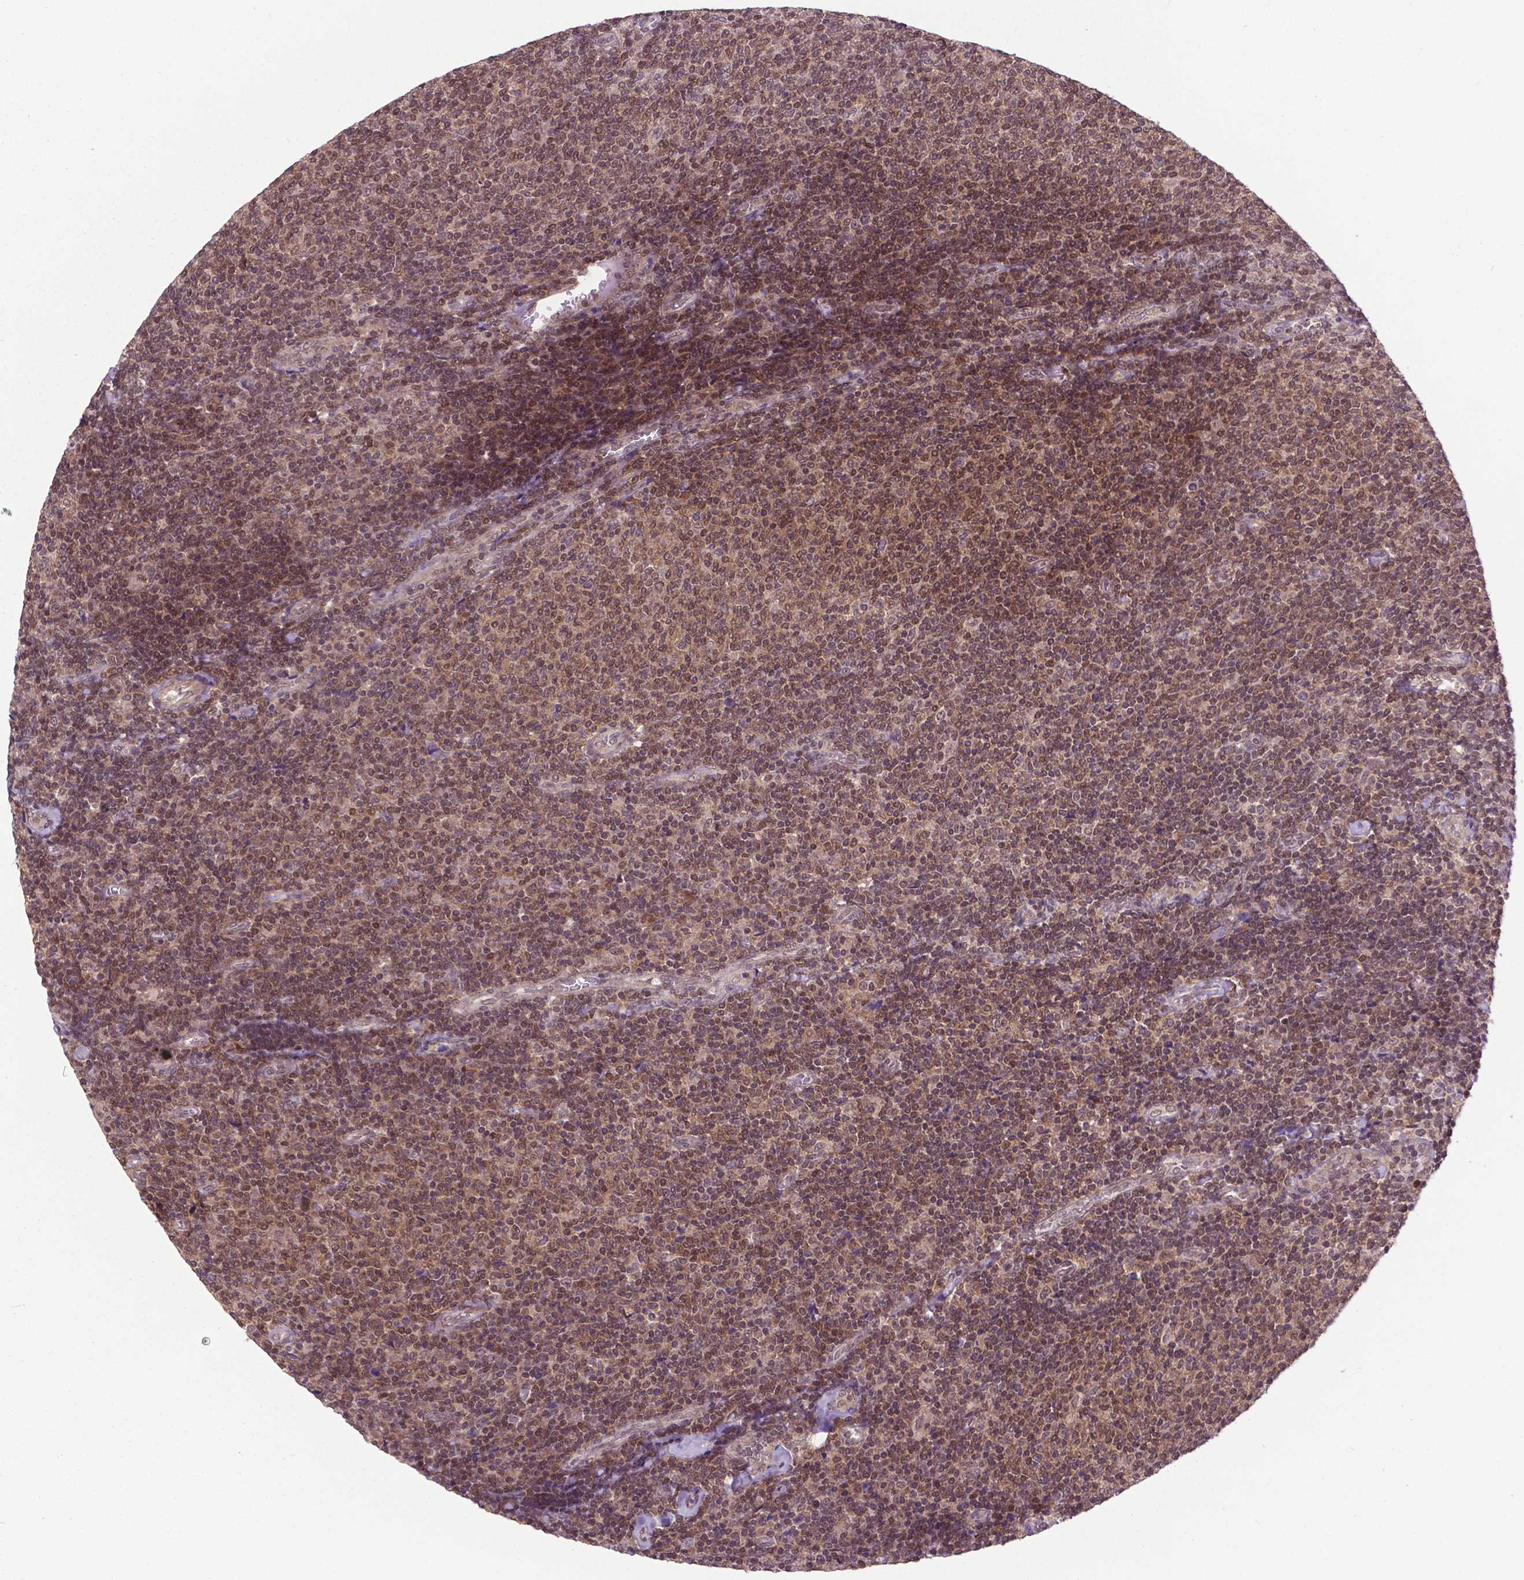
{"staining": {"intensity": "moderate", "quantity": ">75%", "location": "nuclear"}, "tissue": "lymphoma", "cell_type": "Tumor cells", "image_type": "cancer", "snomed": [{"axis": "morphology", "description": "Malignant lymphoma, non-Hodgkin's type, Low grade"}, {"axis": "topography", "description": "Lymph node"}], "caption": "Immunohistochemistry (IHC) histopathology image of human malignant lymphoma, non-Hodgkin's type (low-grade) stained for a protein (brown), which exhibits medium levels of moderate nuclear staining in about >75% of tumor cells.", "gene": "OTUB1", "patient": {"sex": "male", "age": 52}}